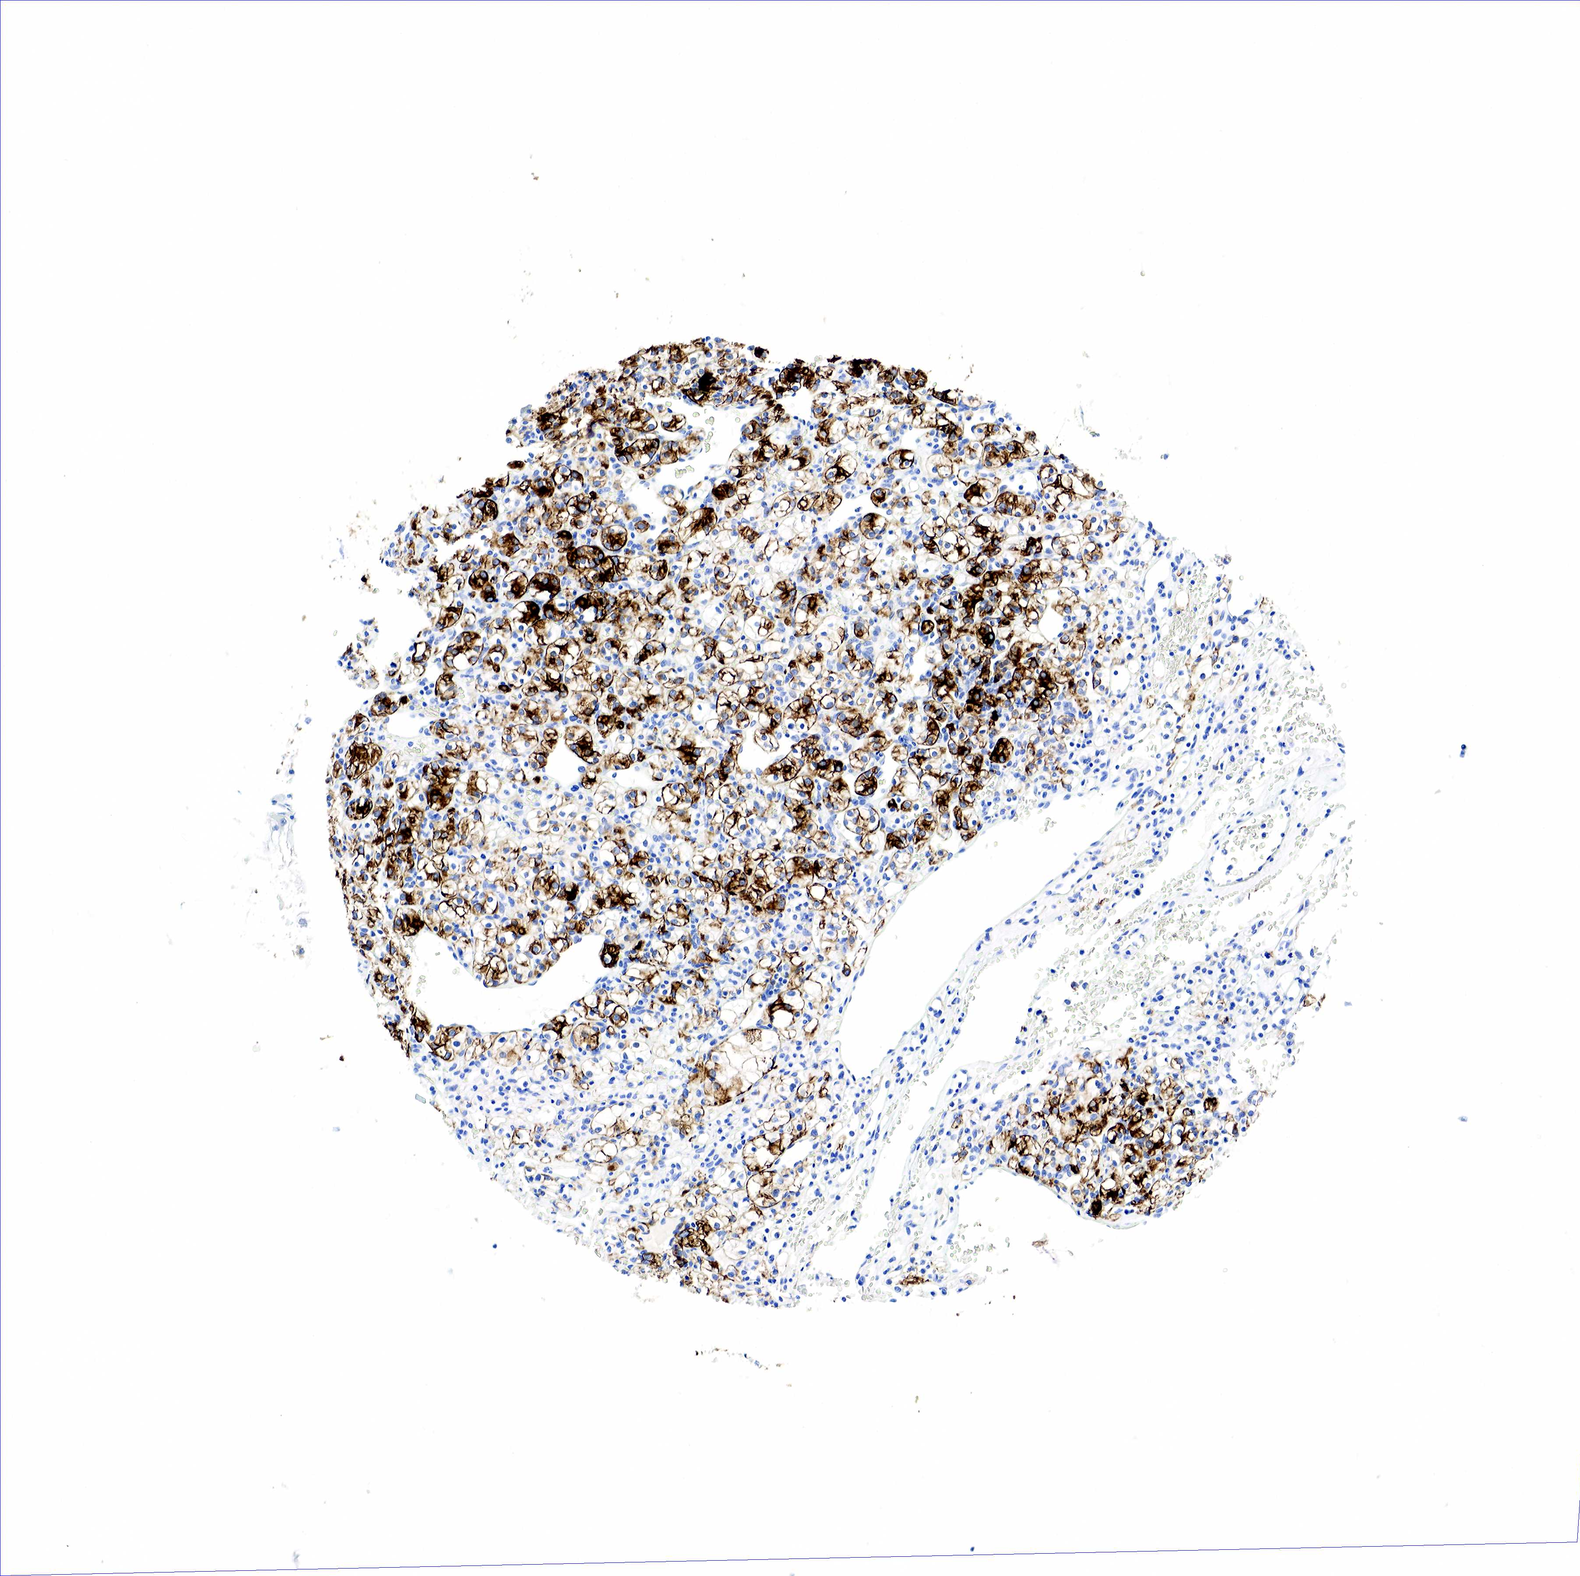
{"staining": {"intensity": "strong", "quantity": "25%-75%", "location": "cytoplasmic/membranous"}, "tissue": "renal cancer", "cell_type": "Tumor cells", "image_type": "cancer", "snomed": [{"axis": "morphology", "description": "Adenocarcinoma, NOS"}, {"axis": "topography", "description": "Kidney"}], "caption": "Strong cytoplasmic/membranous protein staining is identified in approximately 25%-75% of tumor cells in renal cancer.", "gene": "KRT18", "patient": {"sex": "female", "age": 62}}